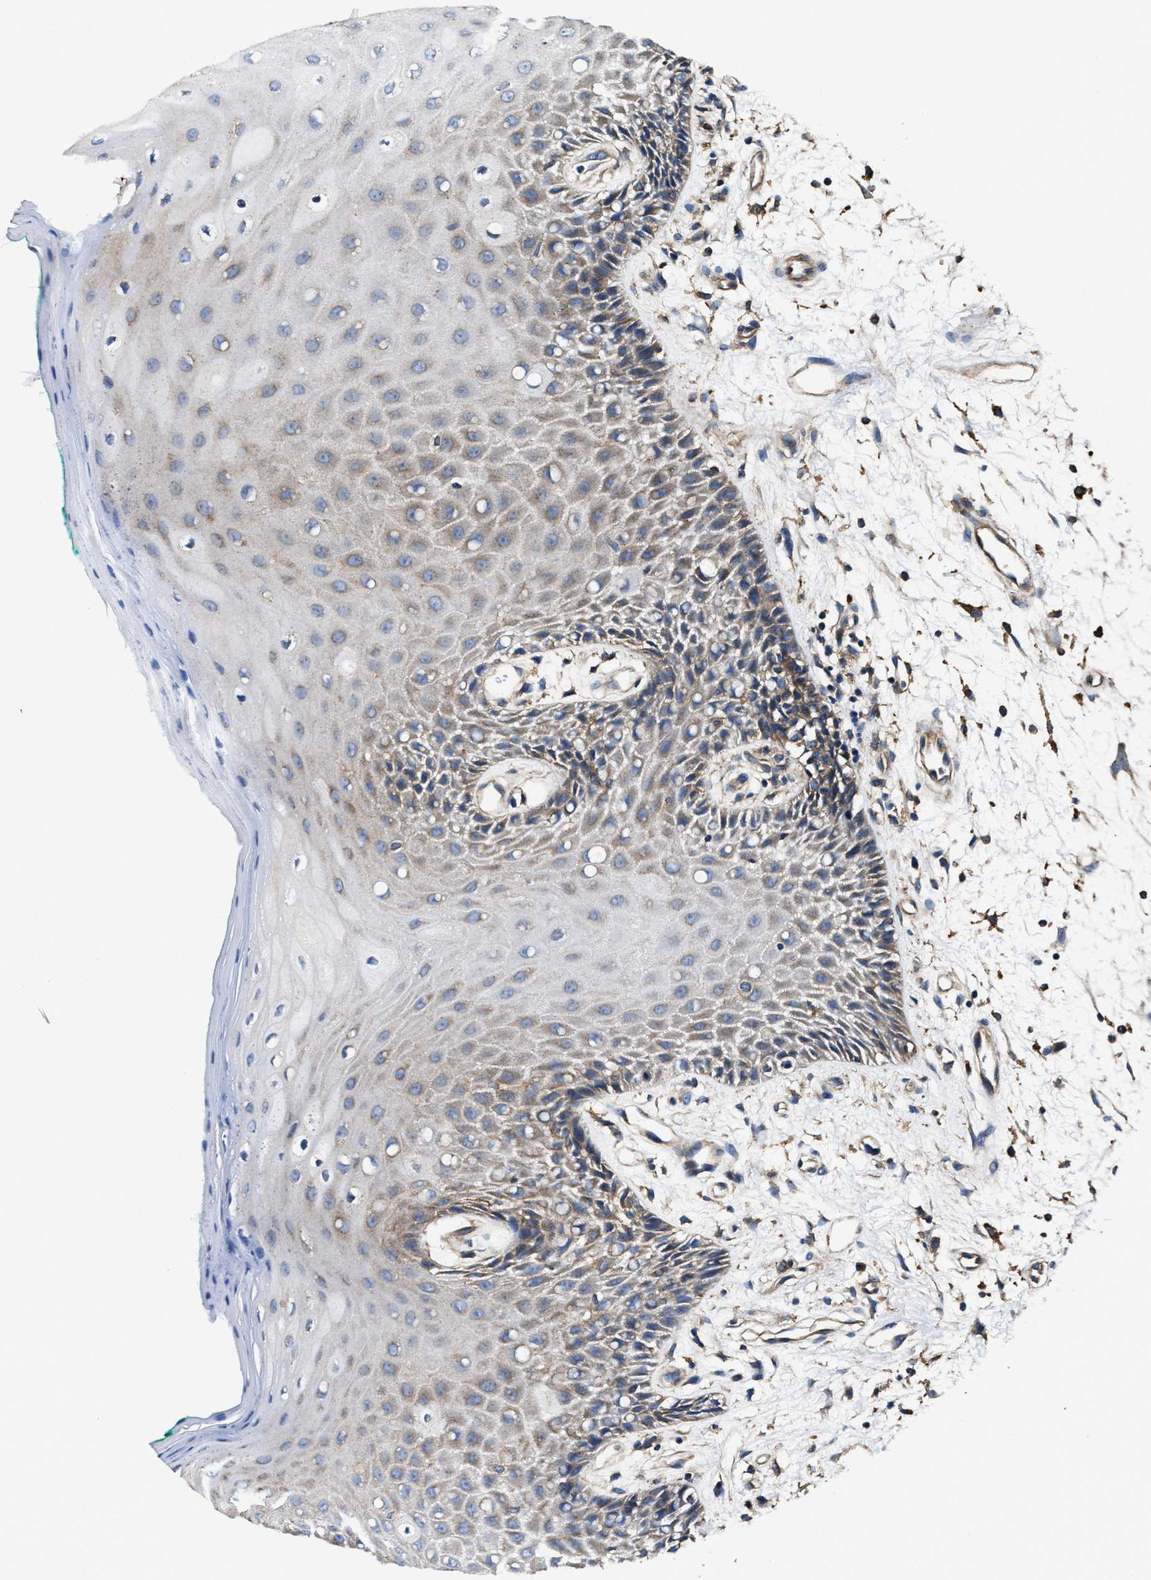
{"staining": {"intensity": "weak", "quantity": "25%-75%", "location": "cytoplasmic/membranous"}, "tissue": "oral mucosa", "cell_type": "Squamous epithelial cells", "image_type": "normal", "snomed": [{"axis": "morphology", "description": "Normal tissue, NOS"}, {"axis": "morphology", "description": "Squamous cell carcinoma, NOS"}, {"axis": "topography", "description": "Skeletal muscle"}, {"axis": "topography", "description": "Oral tissue"}, {"axis": "topography", "description": "Head-Neck"}], "caption": "IHC (DAB) staining of benign human oral mucosa shows weak cytoplasmic/membranous protein expression in approximately 25%-75% of squamous epithelial cells. The protein of interest is stained brown, and the nuclei are stained in blue (DAB (3,3'-diaminobenzidine) IHC with brightfield microscopy, high magnification).", "gene": "PPP1R9B", "patient": {"sex": "female", "age": 84}}